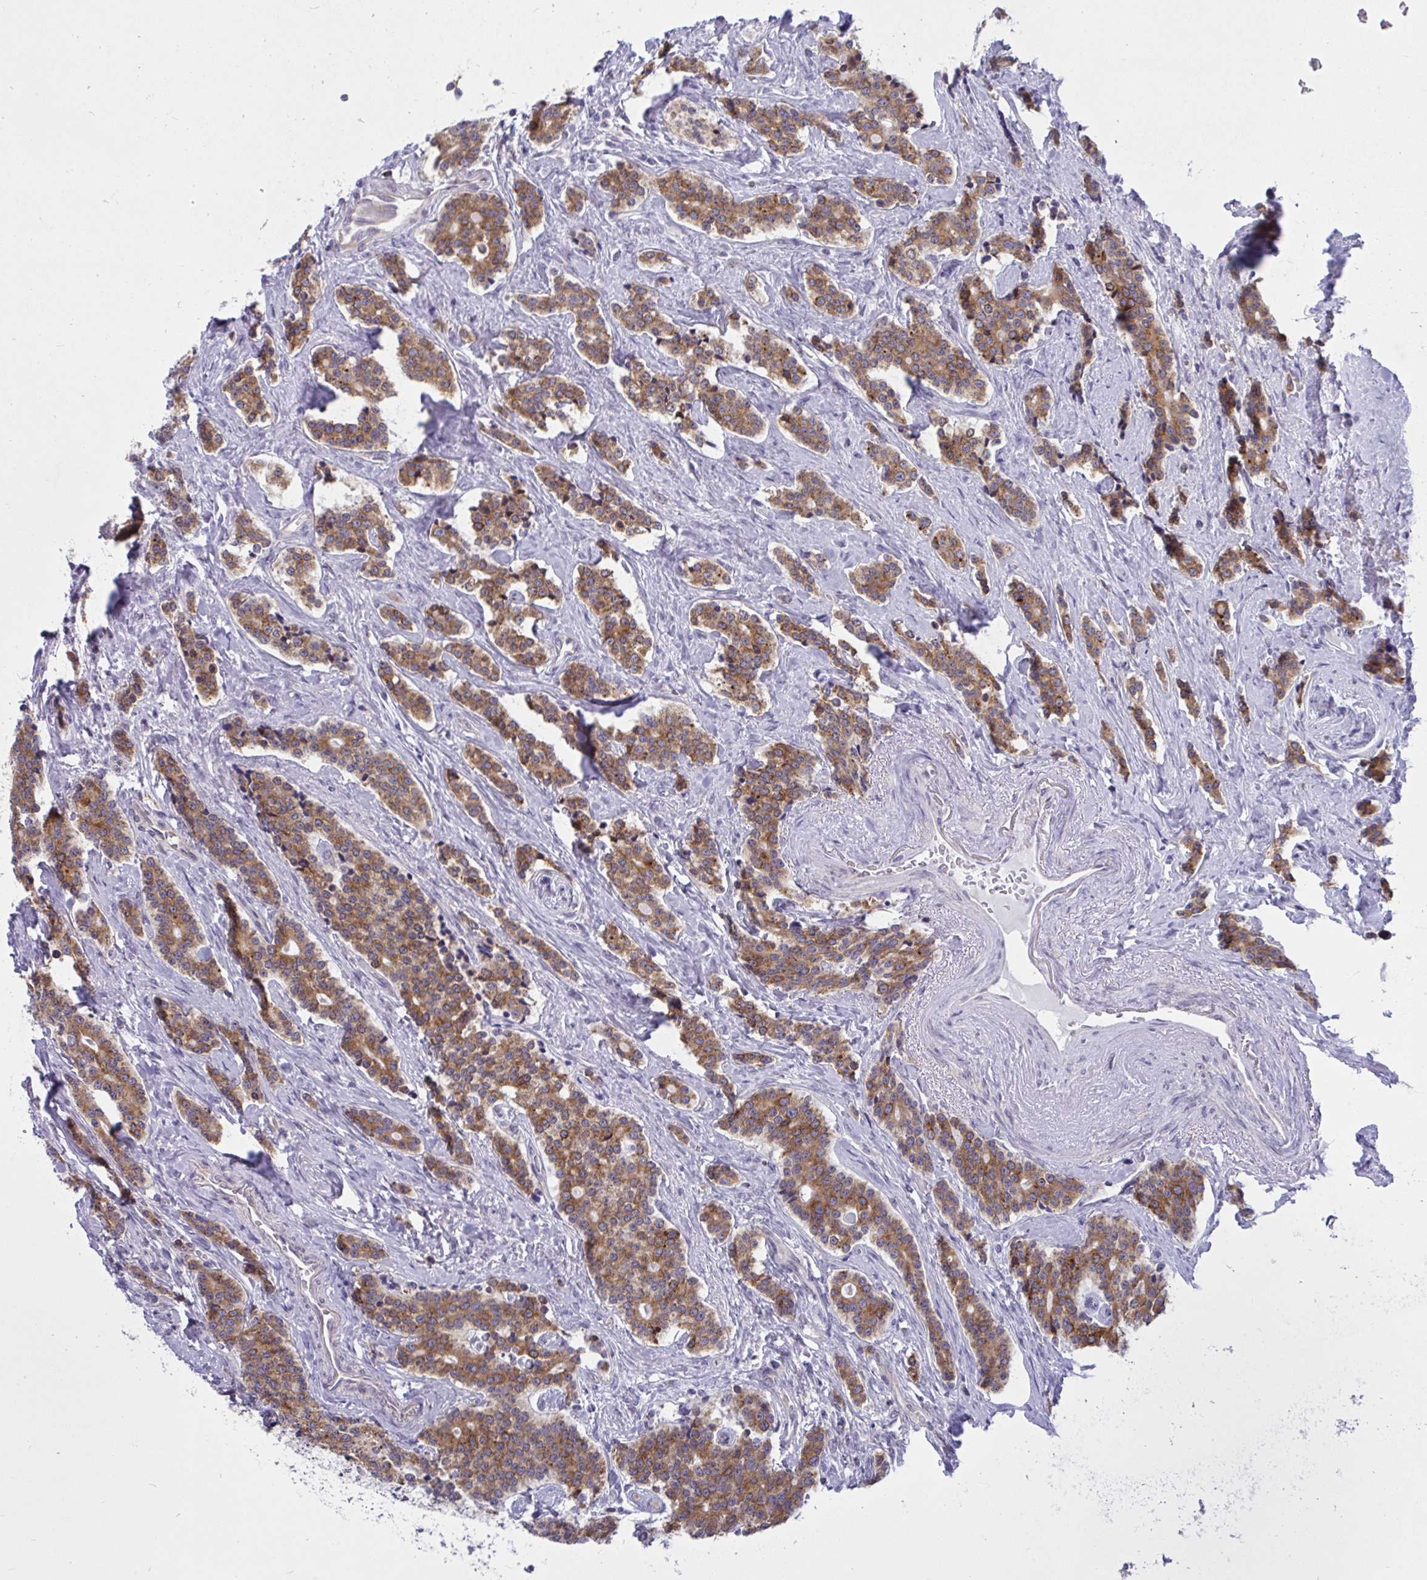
{"staining": {"intensity": "moderate", "quantity": ">75%", "location": "cytoplasmic/membranous"}, "tissue": "carcinoid", "cell_type": "Tumor cells", "image_type": "cancer", "snomed": [{"axis": "morphology", "description": "Carcinoid, malignant, NOS"}, {"axis": "topography", "description": "Small intestine"}], "caption": "Immunohistochemistry photomicrograph of malignant carcinoid stained for a protein (brown), which demonstrates medium levels of moderate cytoplasmic/membranous staining in about >75% of tumor cells.", "gene": "CAMLG", "patient": {"sex": "female", "age": 73}}